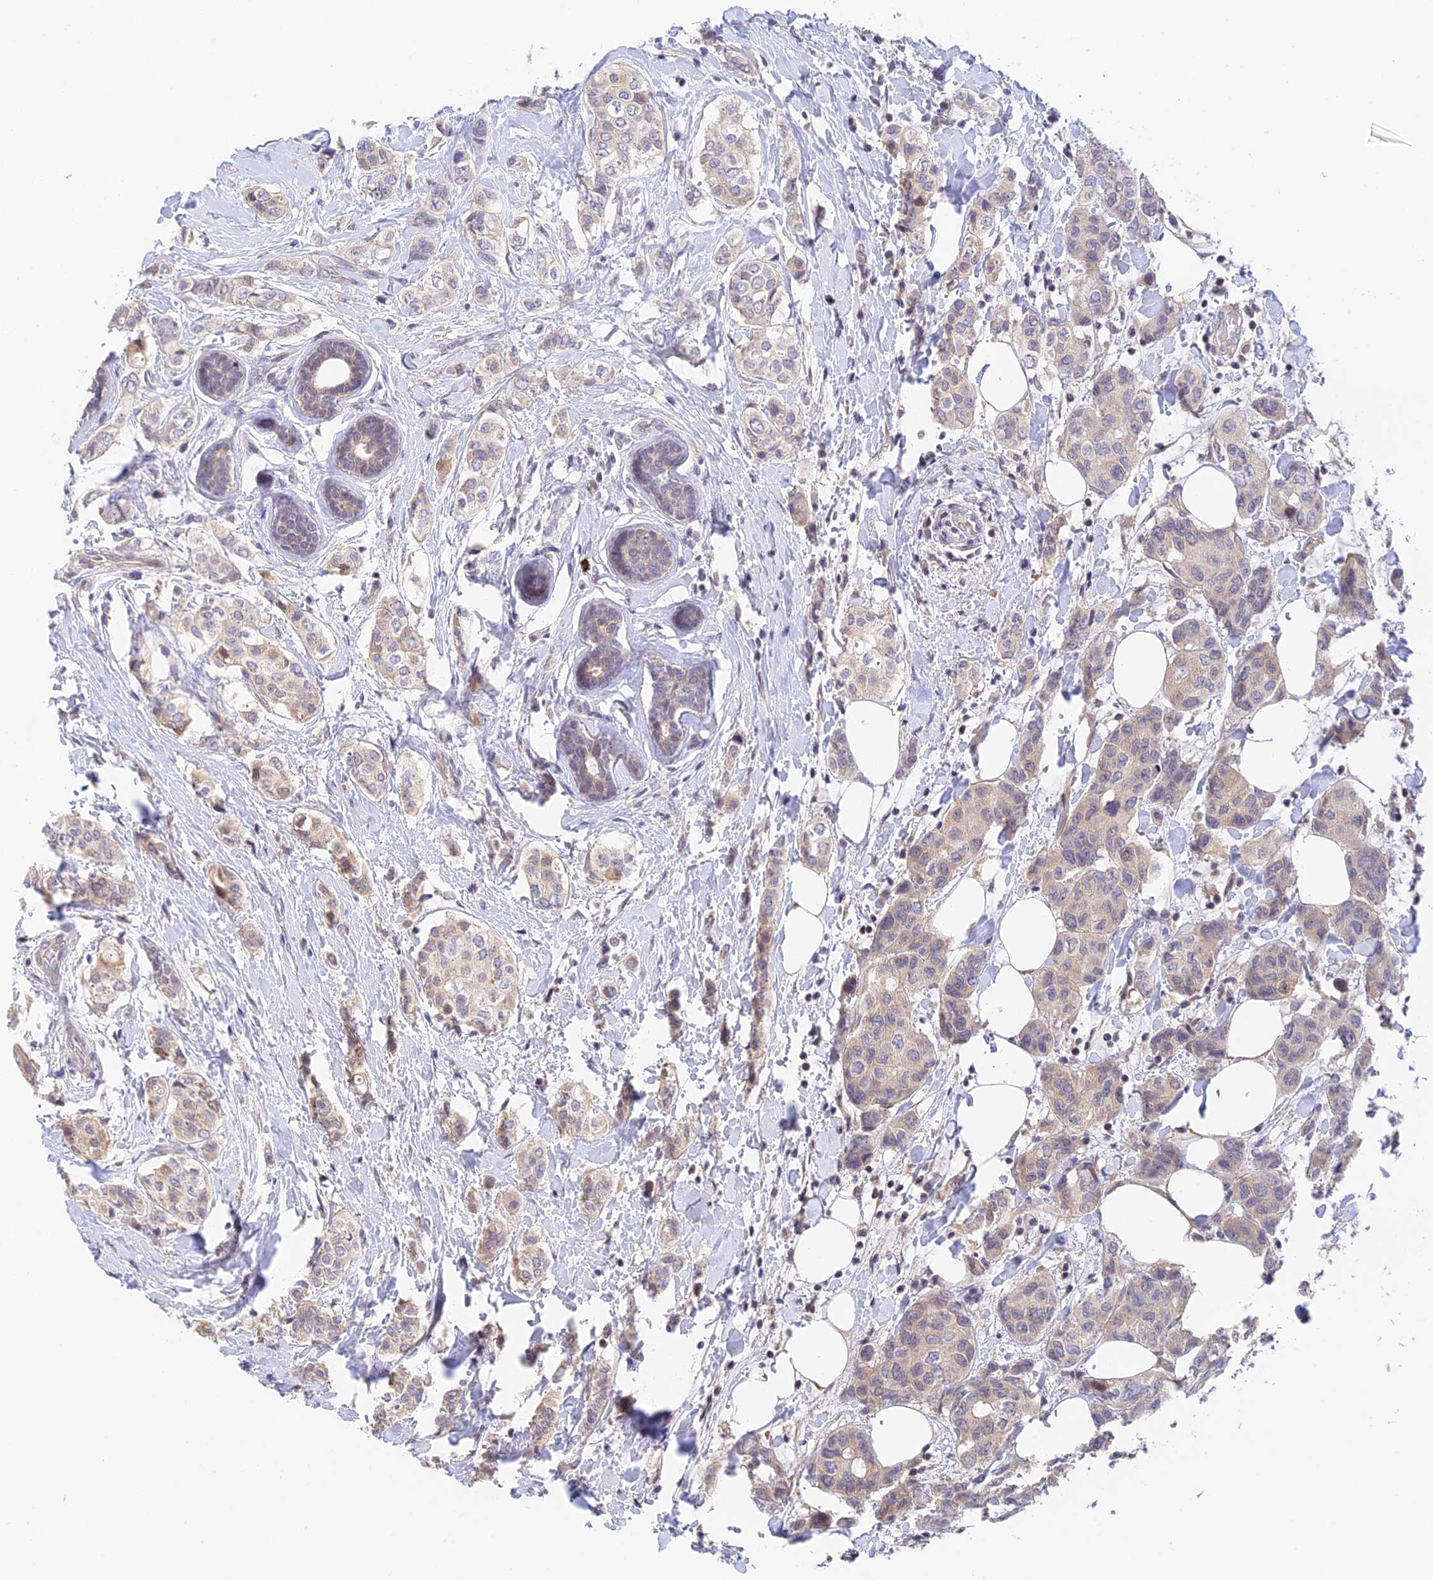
{"staining": {"intensity": "negative", "quantity": "none", "location": "none"}, "tissue": "breast cancer", "cell_type": "Tumor cells", "image_type": "cancer", "snomed": [{"axis": "morphology", "description": "Lobular carcinoma"}, {"axis": "topography", "description": "Breast"}], "caption": "Immunohistochemistry micrograph of neoplastic tissue: human lobular carcinoma (breast) stained with DAB shows no significant protein expression in tumor cells.", "gene": "CWH43", "patient": {"sex": "female", "age": 51}}